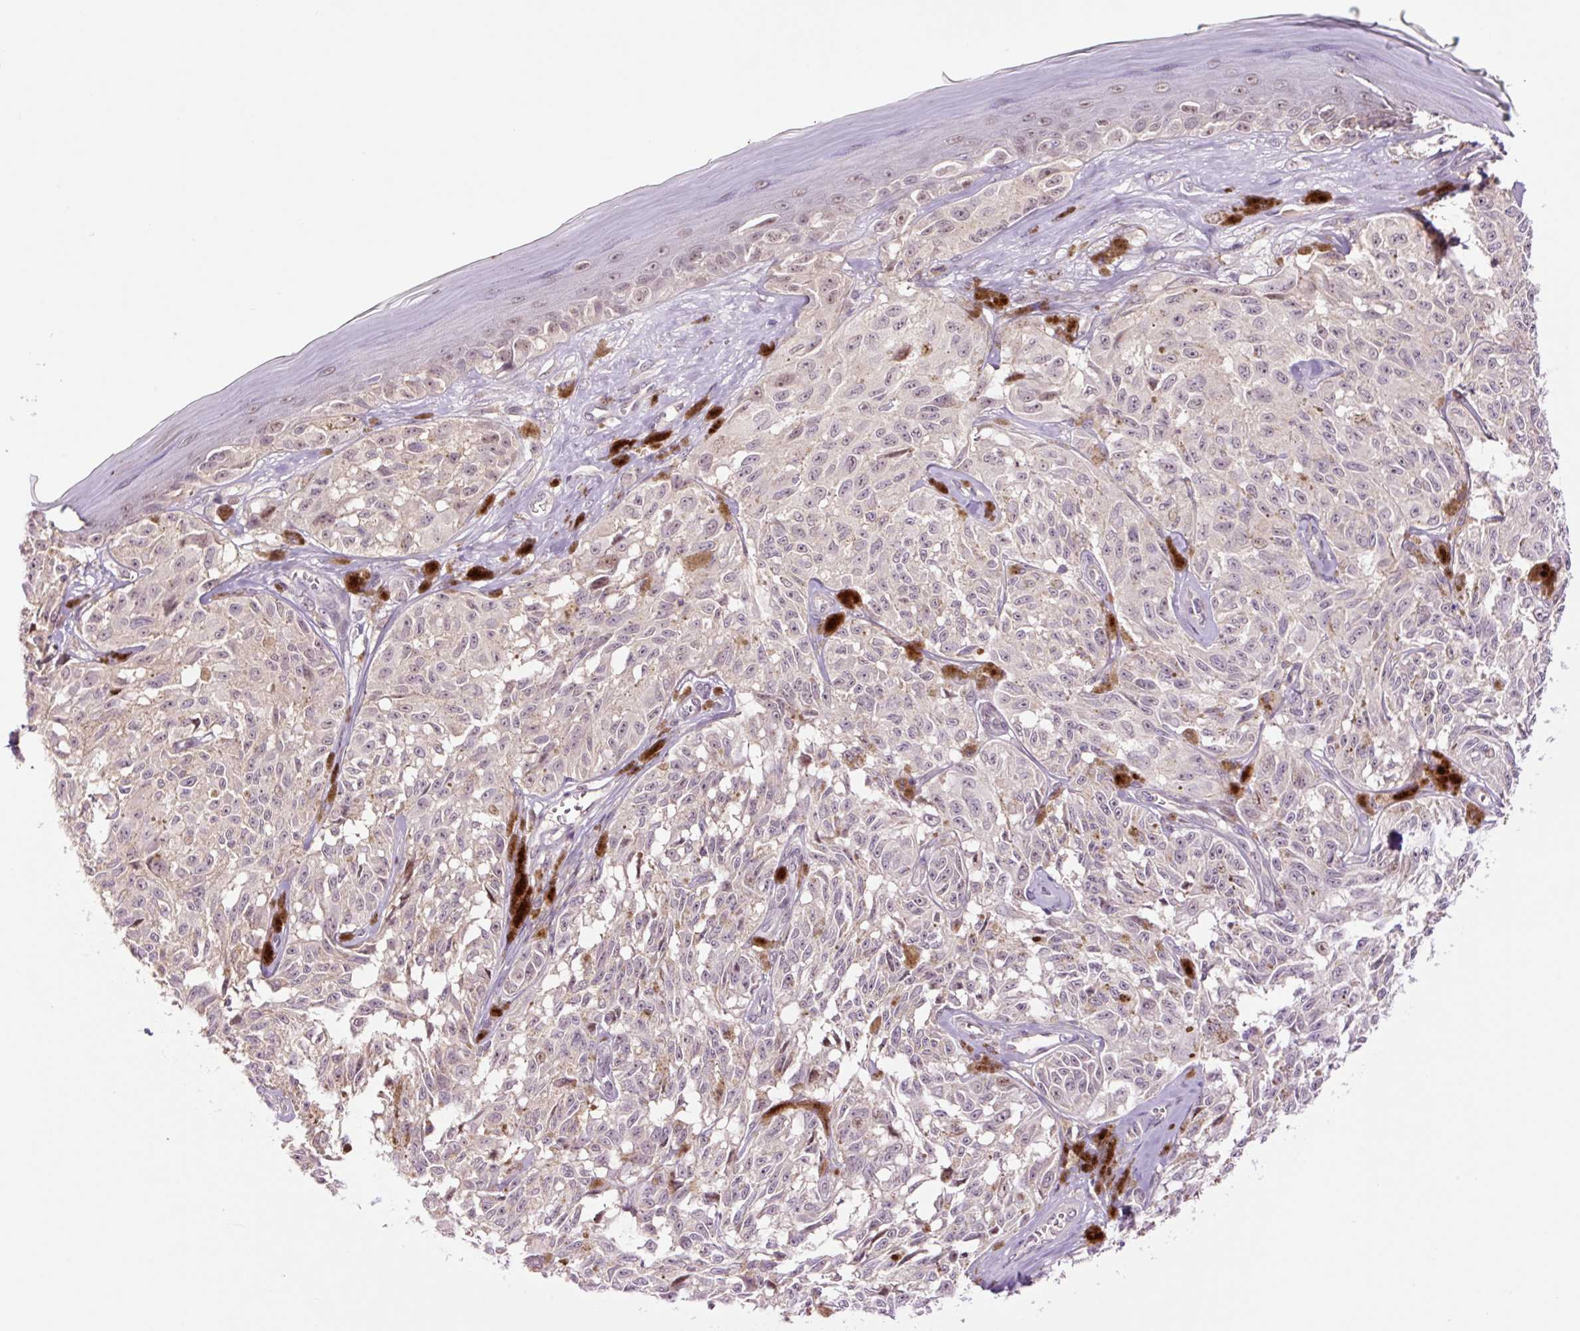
{"staining": {"intensity": "negative", "quantity": "none", "location": "none"}, "tissue": "melanoma", "cell_type": "Tumor cells", "image_type": "cancer", "snomed": [{"axis": "morphology", "description": "Malignant melanoma, NOS"}, {"axis": "topography", "description": "Skin"}], "caption": "Immunohistochemistry image of neoplastic tissue: melanoma stained with DAB (3,3'-diaminobenzidine) demonstrates no significant protein positivity in tumor cells. (Brightfield microscopy of DAB (3,3'-diaminobenzidine) IHC at high magnification).", "gene": "DPPA4", "patient": {"sex": "male", "age": 68}}